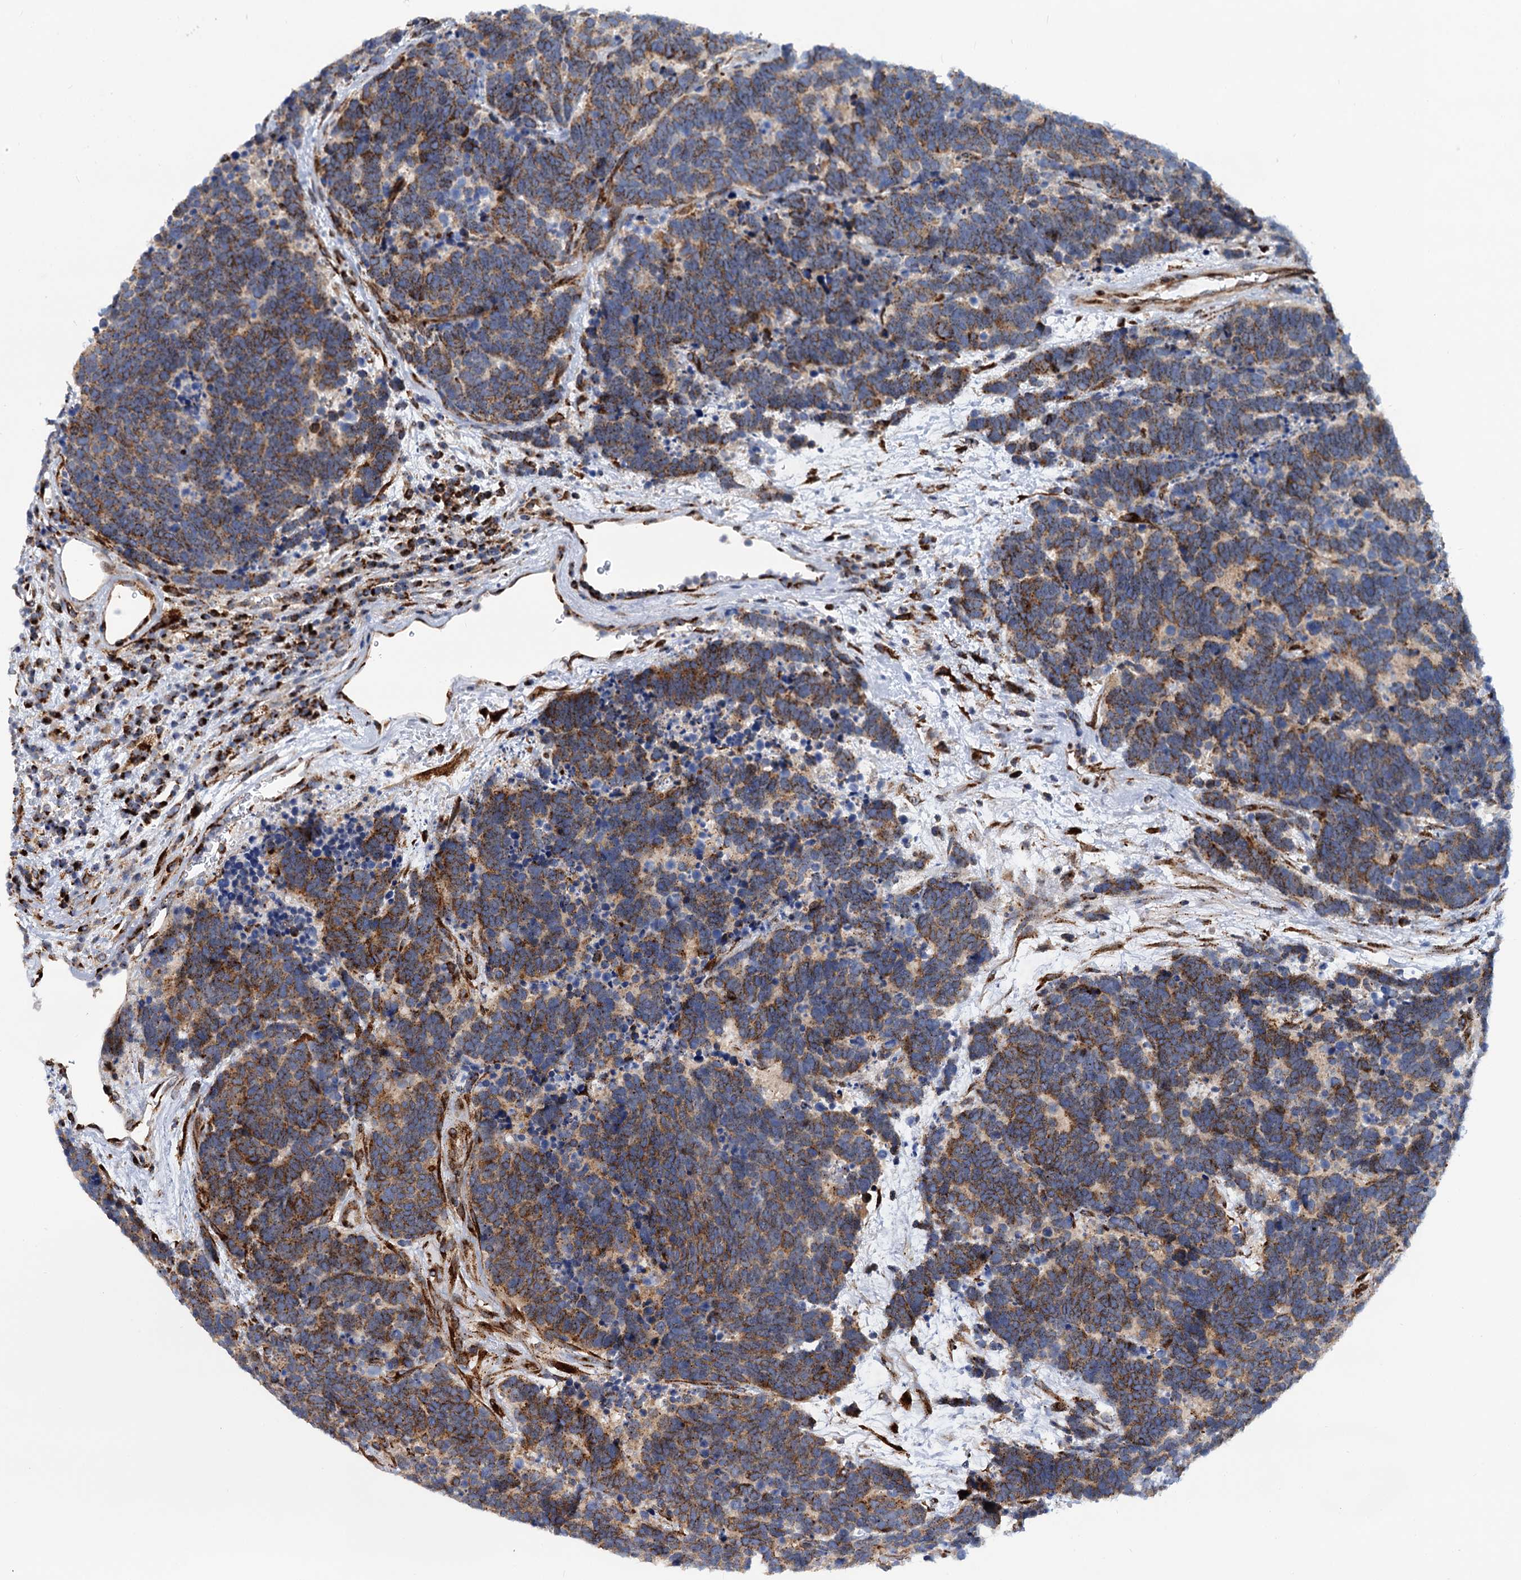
{"staining": {"intensity": "moderate", "quantity": ">75%", "location": "cytoplasmic/membranous"}, "tissue": "carcinoid", "cell_type": "Tumor cells", "image_type": "cancer", "snomed": [{"axis": "morphology", "description": "Carcinoma, NOS"}, {"axis": "morphology", "description": "Carcinoid, malignant, NOS"}, {"axis": "topography", "description": "Urinary bladder"}], "caption": "Carcinoid (malignant) stained with immunohistochemistry exhibits moderate cytoplasmic/membranous expression in about >75% of tumor cells.", "gene": "SUPT20H", "patient": {"sex": "male", "age": 57}}